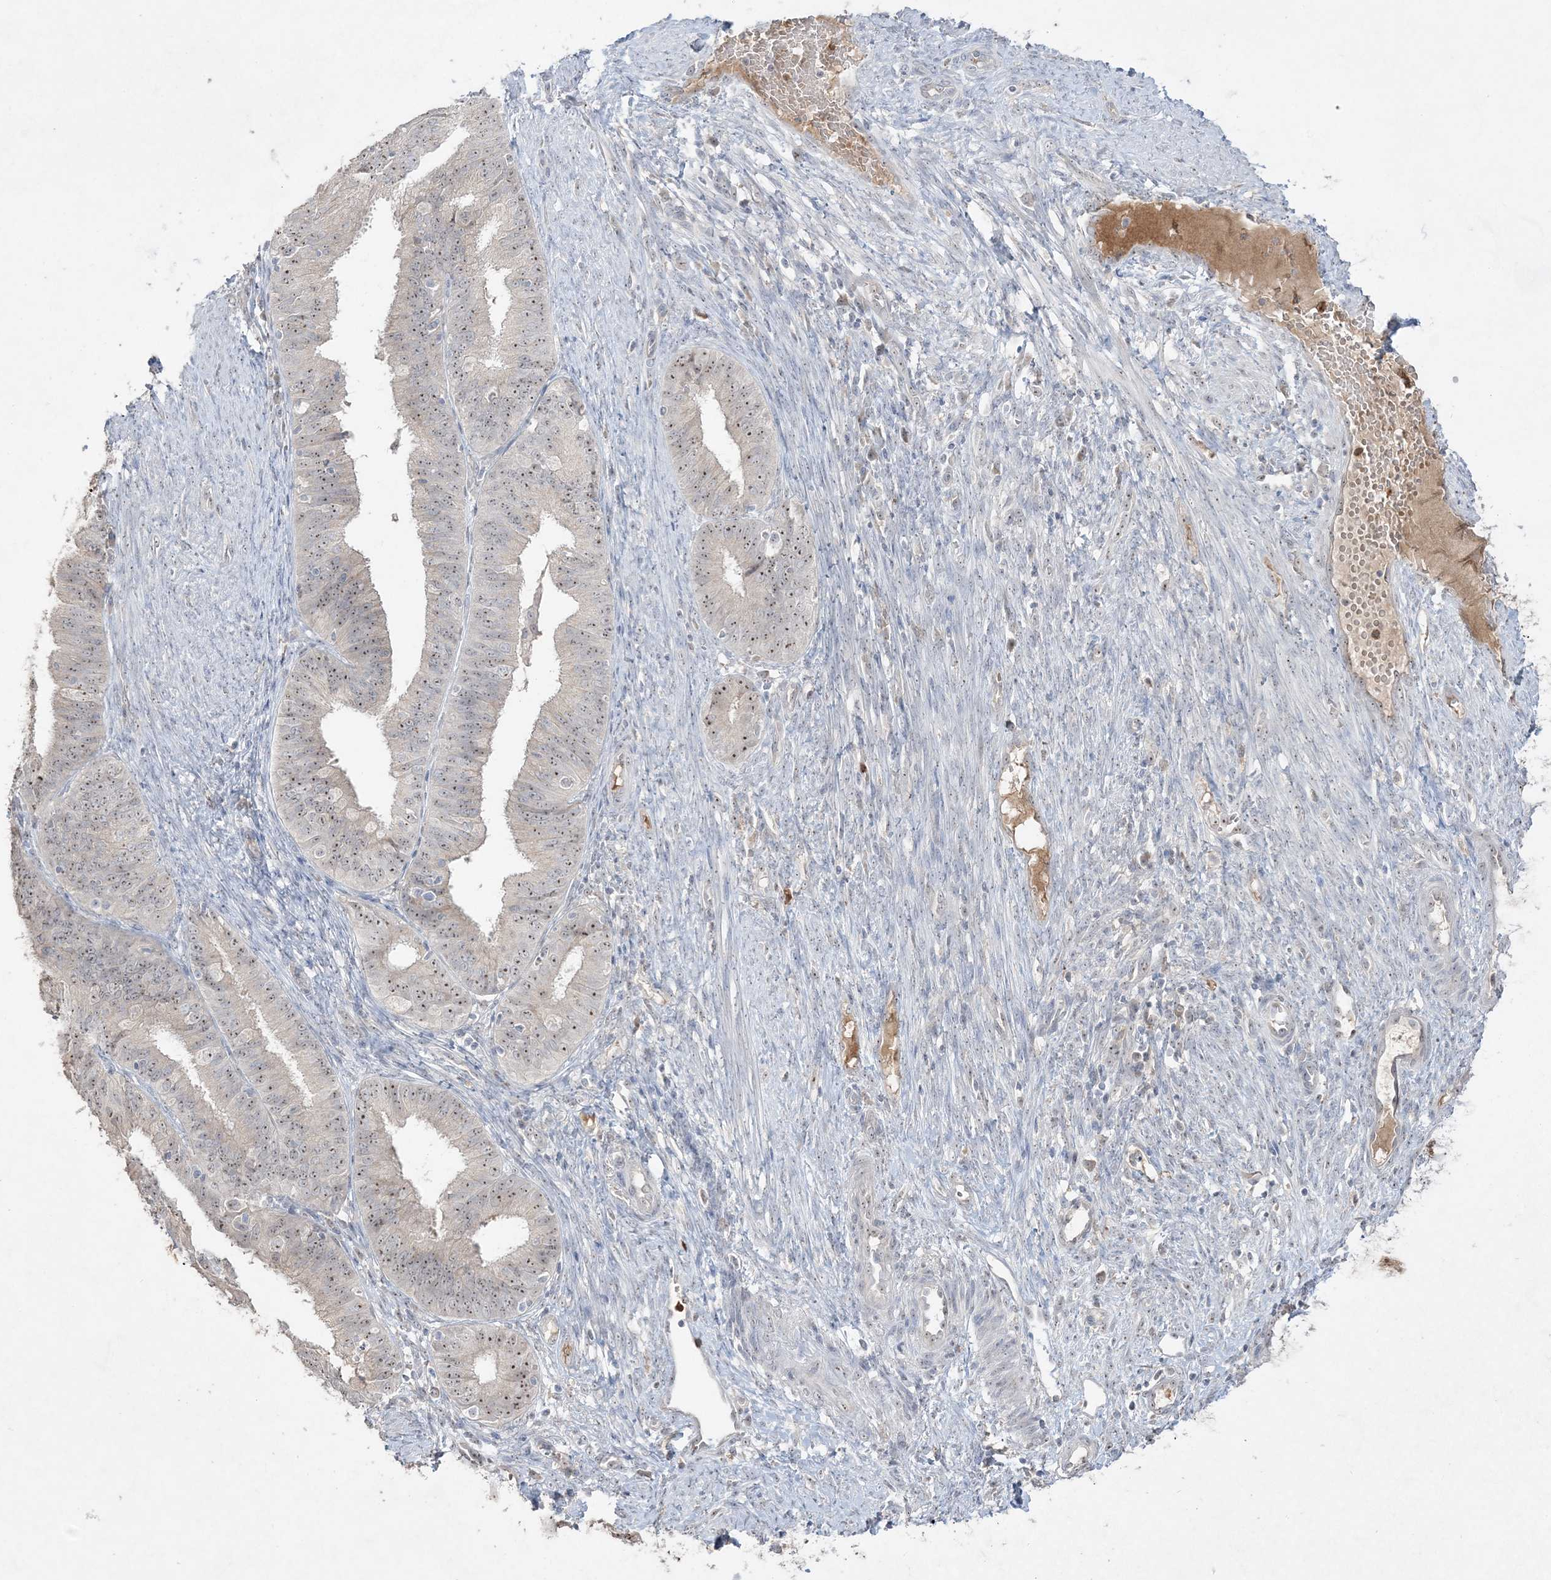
{"staining": {"intensity": "moderate", "quantity": ">75%", "location": "nuclear"}, "tissue": "endometrial cancer", "cell_type": "Tumor cells", "image_type": "cancer", "snomed": [{"axis": "morphology", "description": "Adenocarcinoma, NOS"}, {"axis": "topography", "description": "Endometrium"}], "caption": "Immunohistochemical staining of adenocarcinoma (endometrial) demonstrates medium levels of moderate nuclear protein positivity in about >75% of tumor cells.", "gene": "NOP16", "patient": {"sex": "female", "age": 51}}